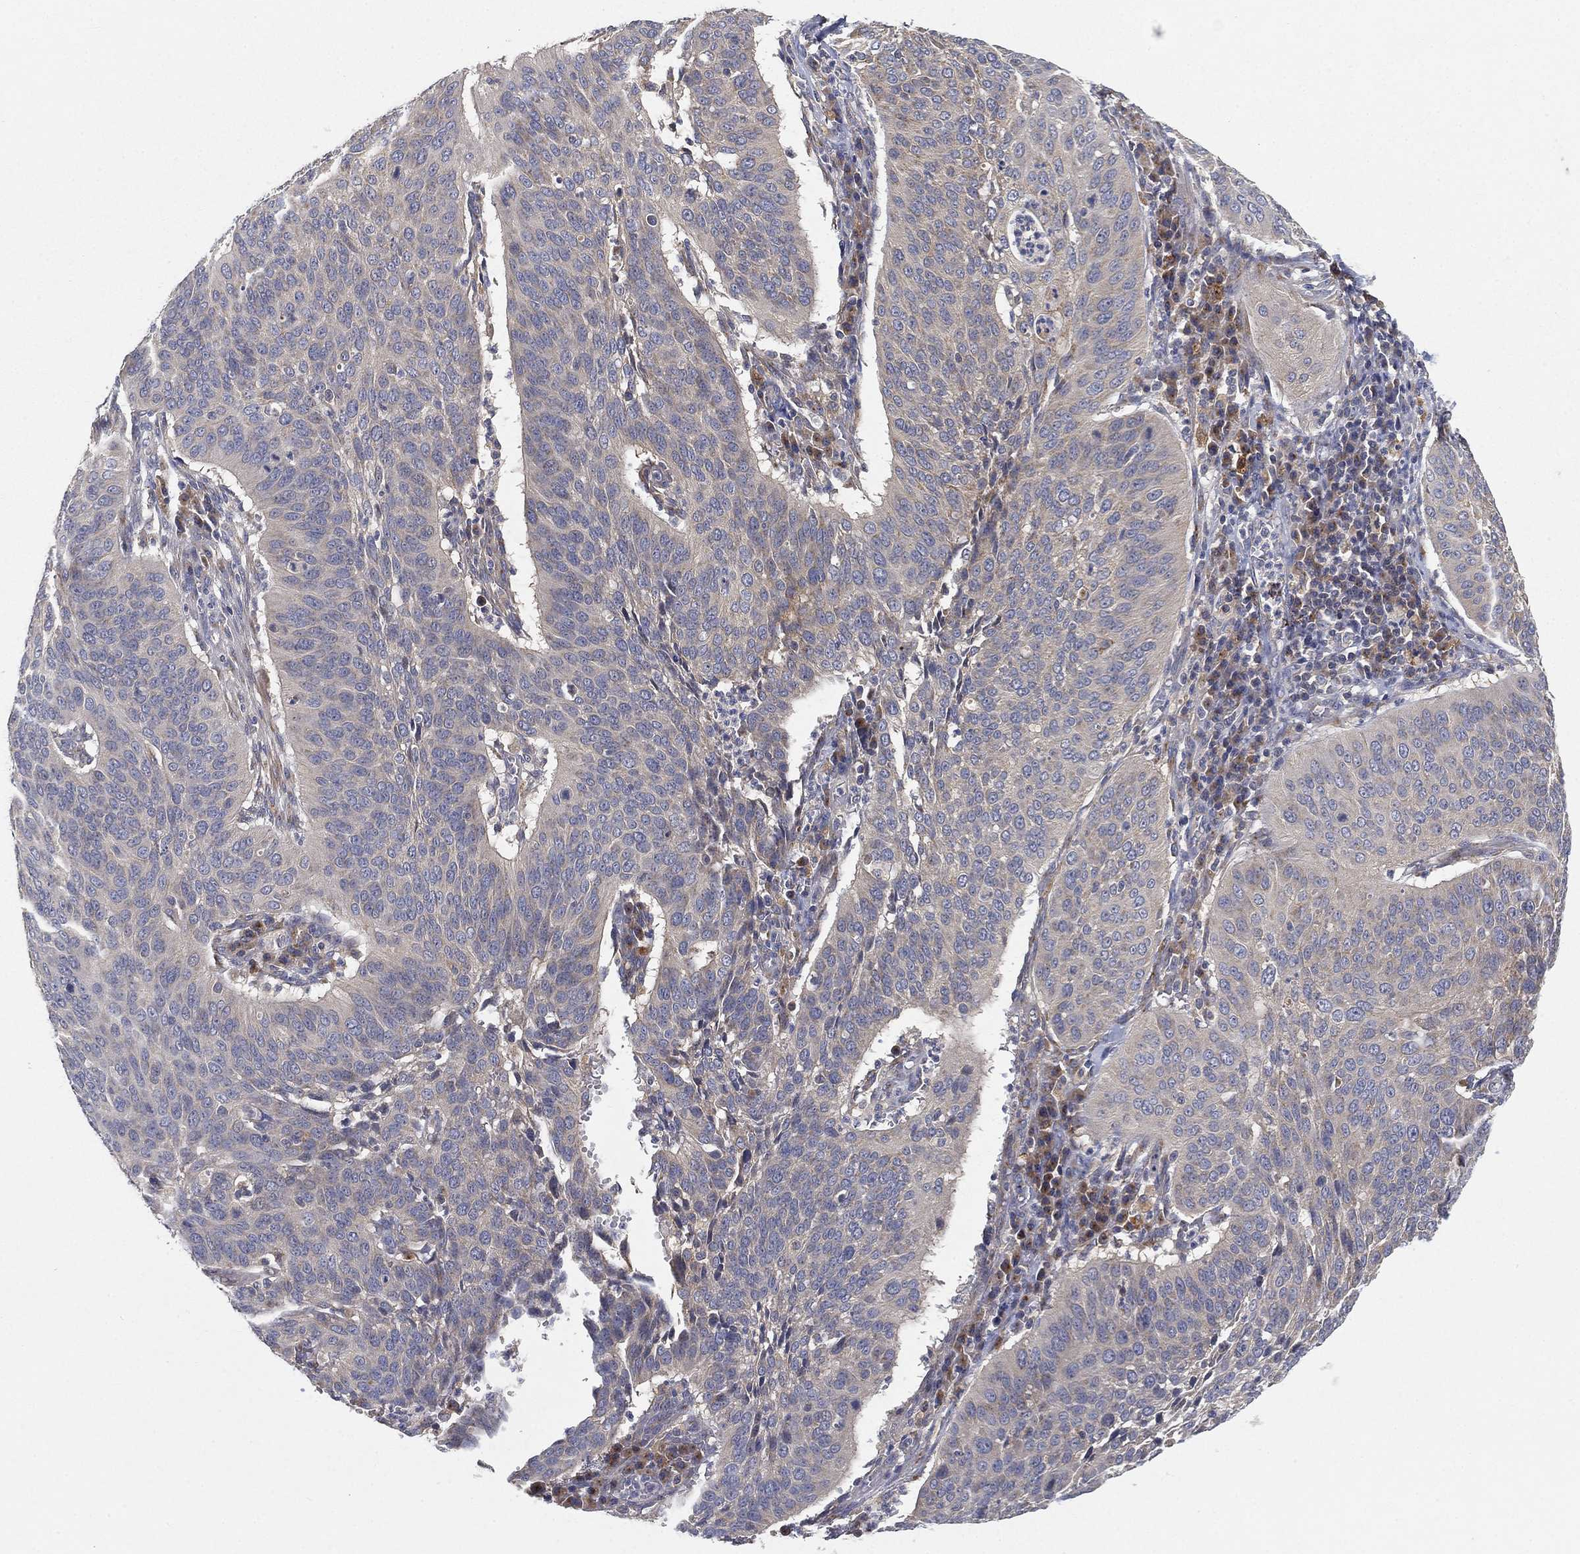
{"staining": {"intensity": "negative", "quantity": "none", "location": "none"}, "tissue": "cervical cancer", "cell_type": "Tumor cells", "image_type": "cancer", "snomed": [{"axis": "morphology", "description": "Normal tissue, NOS"}, {"axis": "morphology", "description": "Squamous cell carcinoma, NOS"}, {"axis": "topography", "description": "Cervix"}], "caption": "Immunohistochemical staining of cervical cancer exhibits no significant staining in tumor cells.", "gene": "CTSL", "patient": {"sex": "female", "age": 39}}